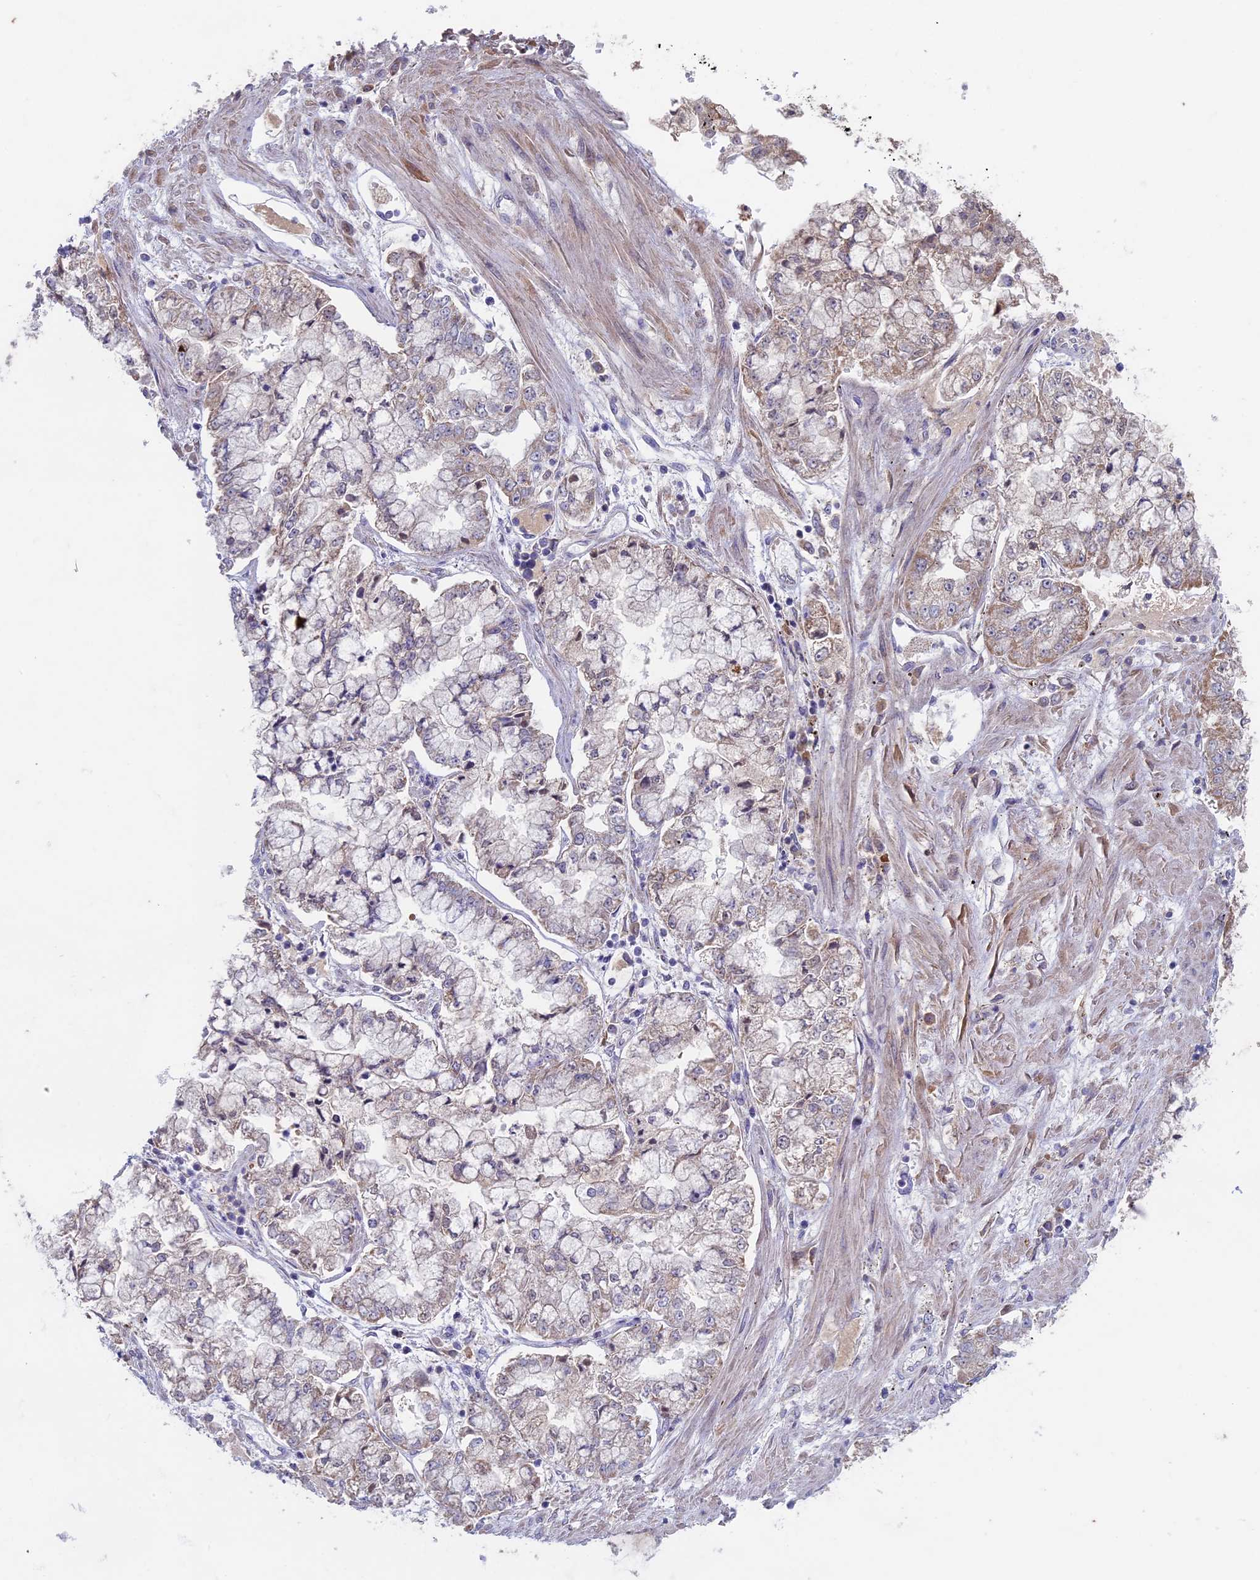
{"staining": {"intensity": "moderate", "quantity": "25%-75%", "location": "cytoplasmic/membranous"}, "tissue": "stomach cancer", "cell_type": "Tumor cells", "image_type": "cancer", "snomed": [{"axis": "morphology", "description": "Adenocarcinoma, NOS"}, {"axis": "topography", "description": "Stomach"}], "caption": "A photomicrograph of stomach cancer stained for a protein reveals moderate cytoplasmic/membranous brown staining in tumor cells. The protein of interest is shown in brown color, while the nuclei are stained blue.", "gene": "RCCD1", "patient": {"sex": "male", "age": 76}}